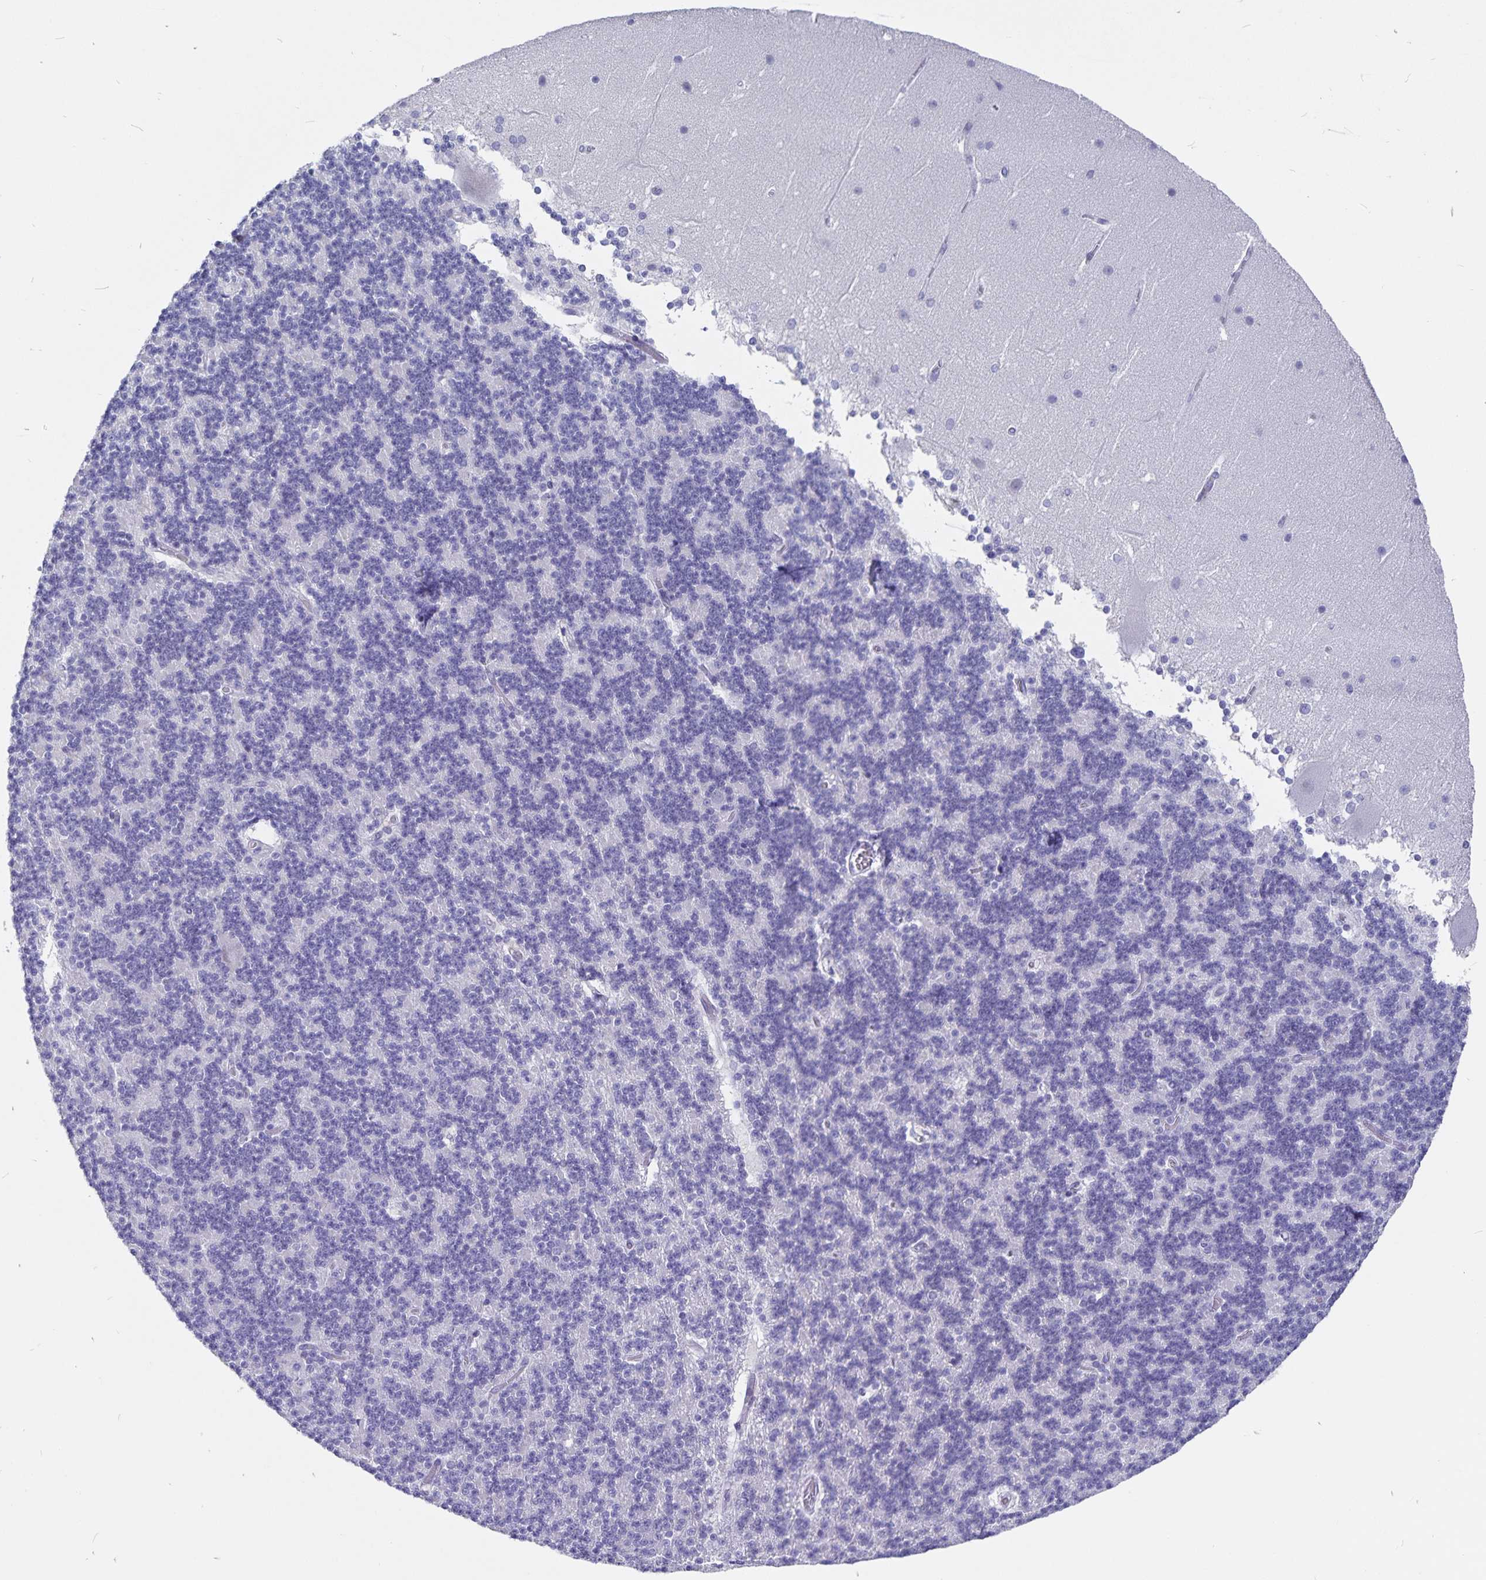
{"staining": {"intensity": "negative", "quantity": "none", "location": "none"}, "tissue": "cerebellum", "cell_type": "Cells in granular layer", "image_type": "normal", "snomed": [{"axis": "morphology", "description": "Normal tissue, NOS"}, {"axis": "topography", "description": "Cerebellum"}], "caption": "There is no significant staining in cells in granular layer of cerebellum. The staining is performed using DAB brown chromogen with nuclei counter-stained in using hematoxylin.", "gene": "SNTN", "patient": {"sex": "female", "age": 19}}